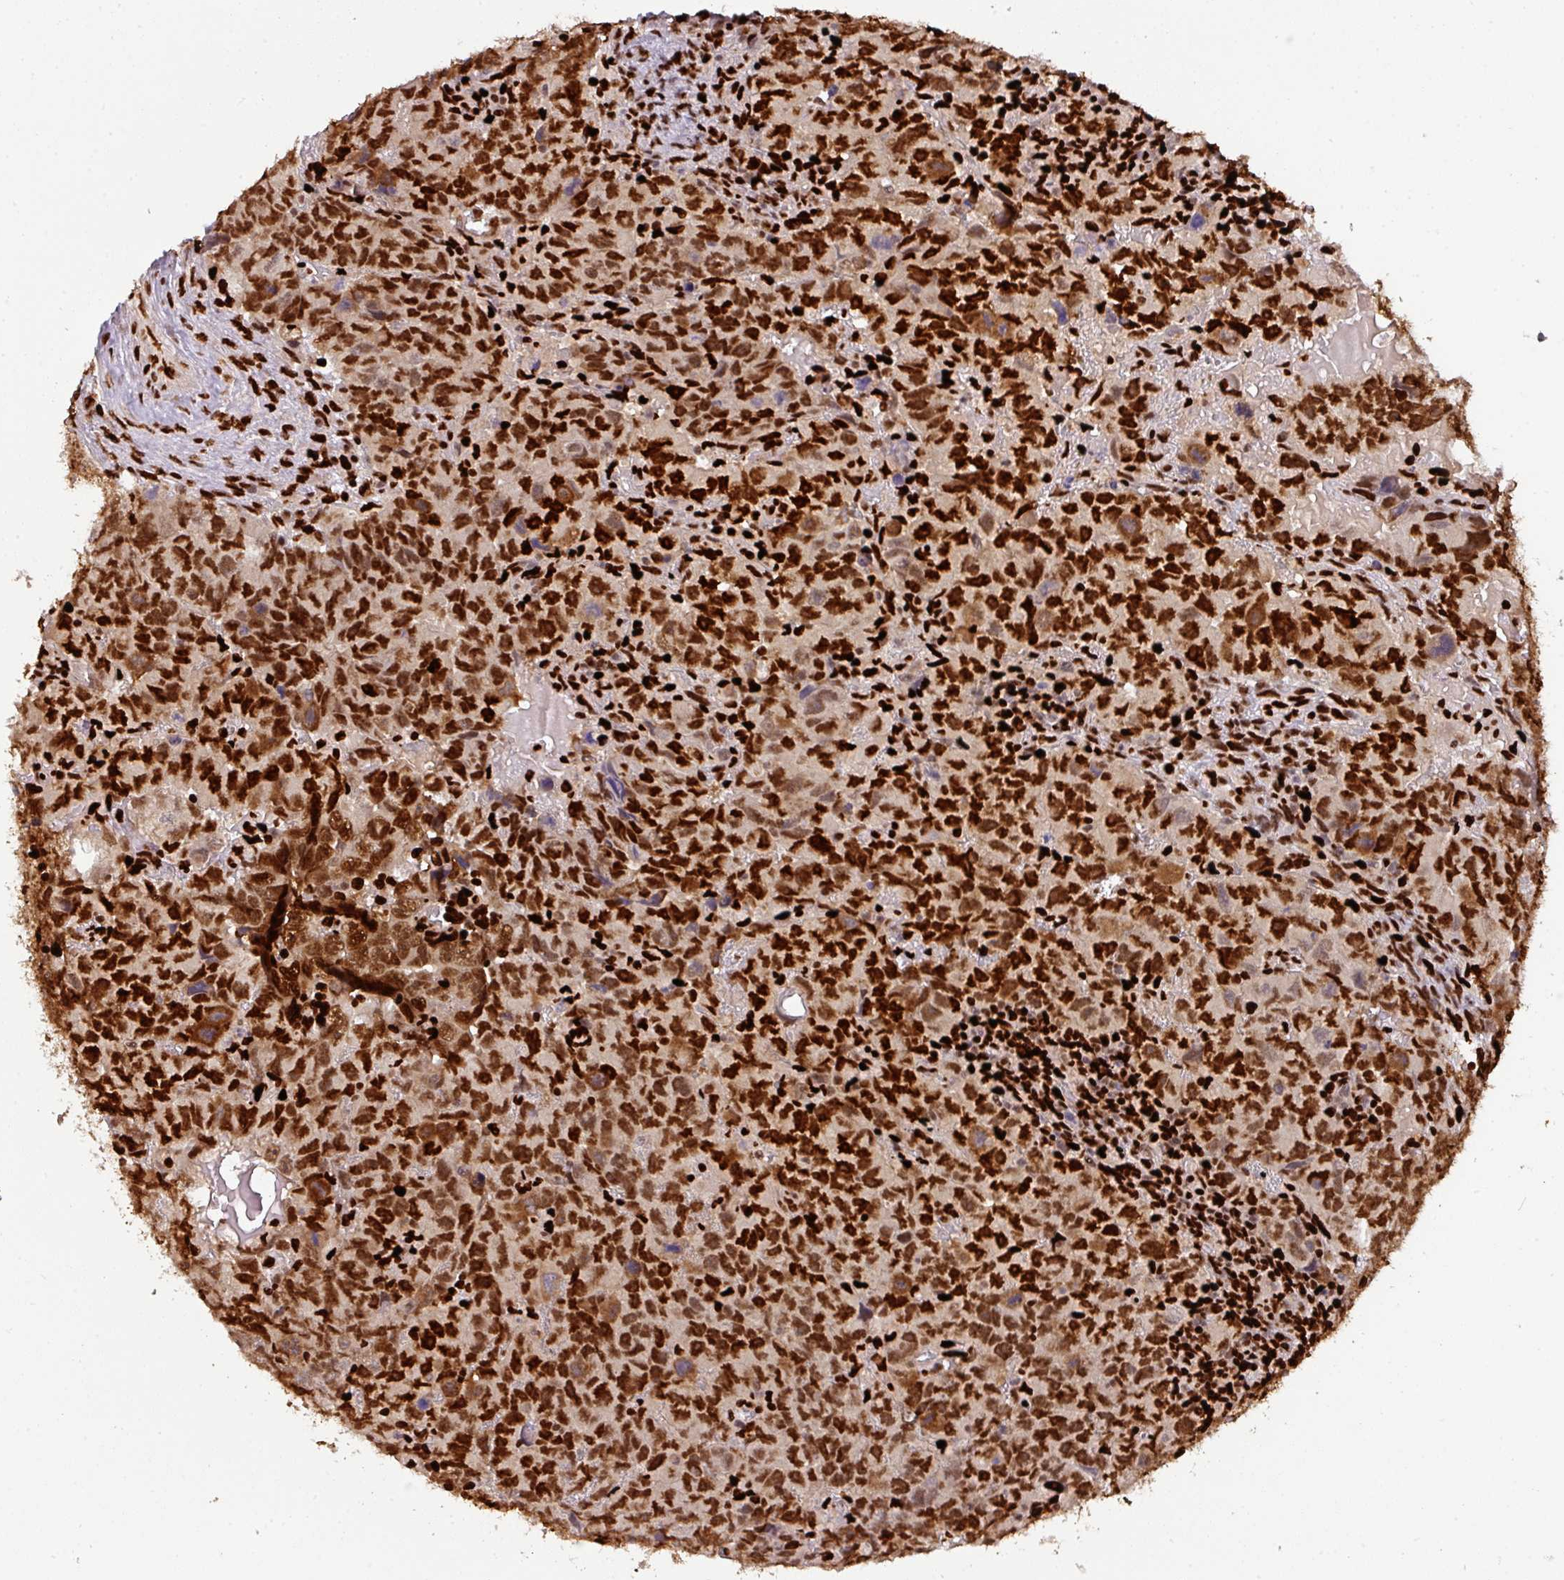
{"staining": {"intensity": "strong", "quantity": ">75%", "location": "cytoplasmic/membranous,nuclear"}, "tissue": "testis cancer", "cell_type": "Tumor cells", "image_type": "cancer", "snomed": [{"axis": "morphology", "description": "Carcinoma, Embryonal, NOS"}, {"axis": "topography", "description": "Testis"}], "caption": "Protein expression analysis of embryonal carcinoma (testis) exhibits strong cytoplasmic/membranous and nuclear expression in approximately >75% of tumor cells.", "gene": "SAMHD1", "patient": {"sex": "male", "age": 24}}